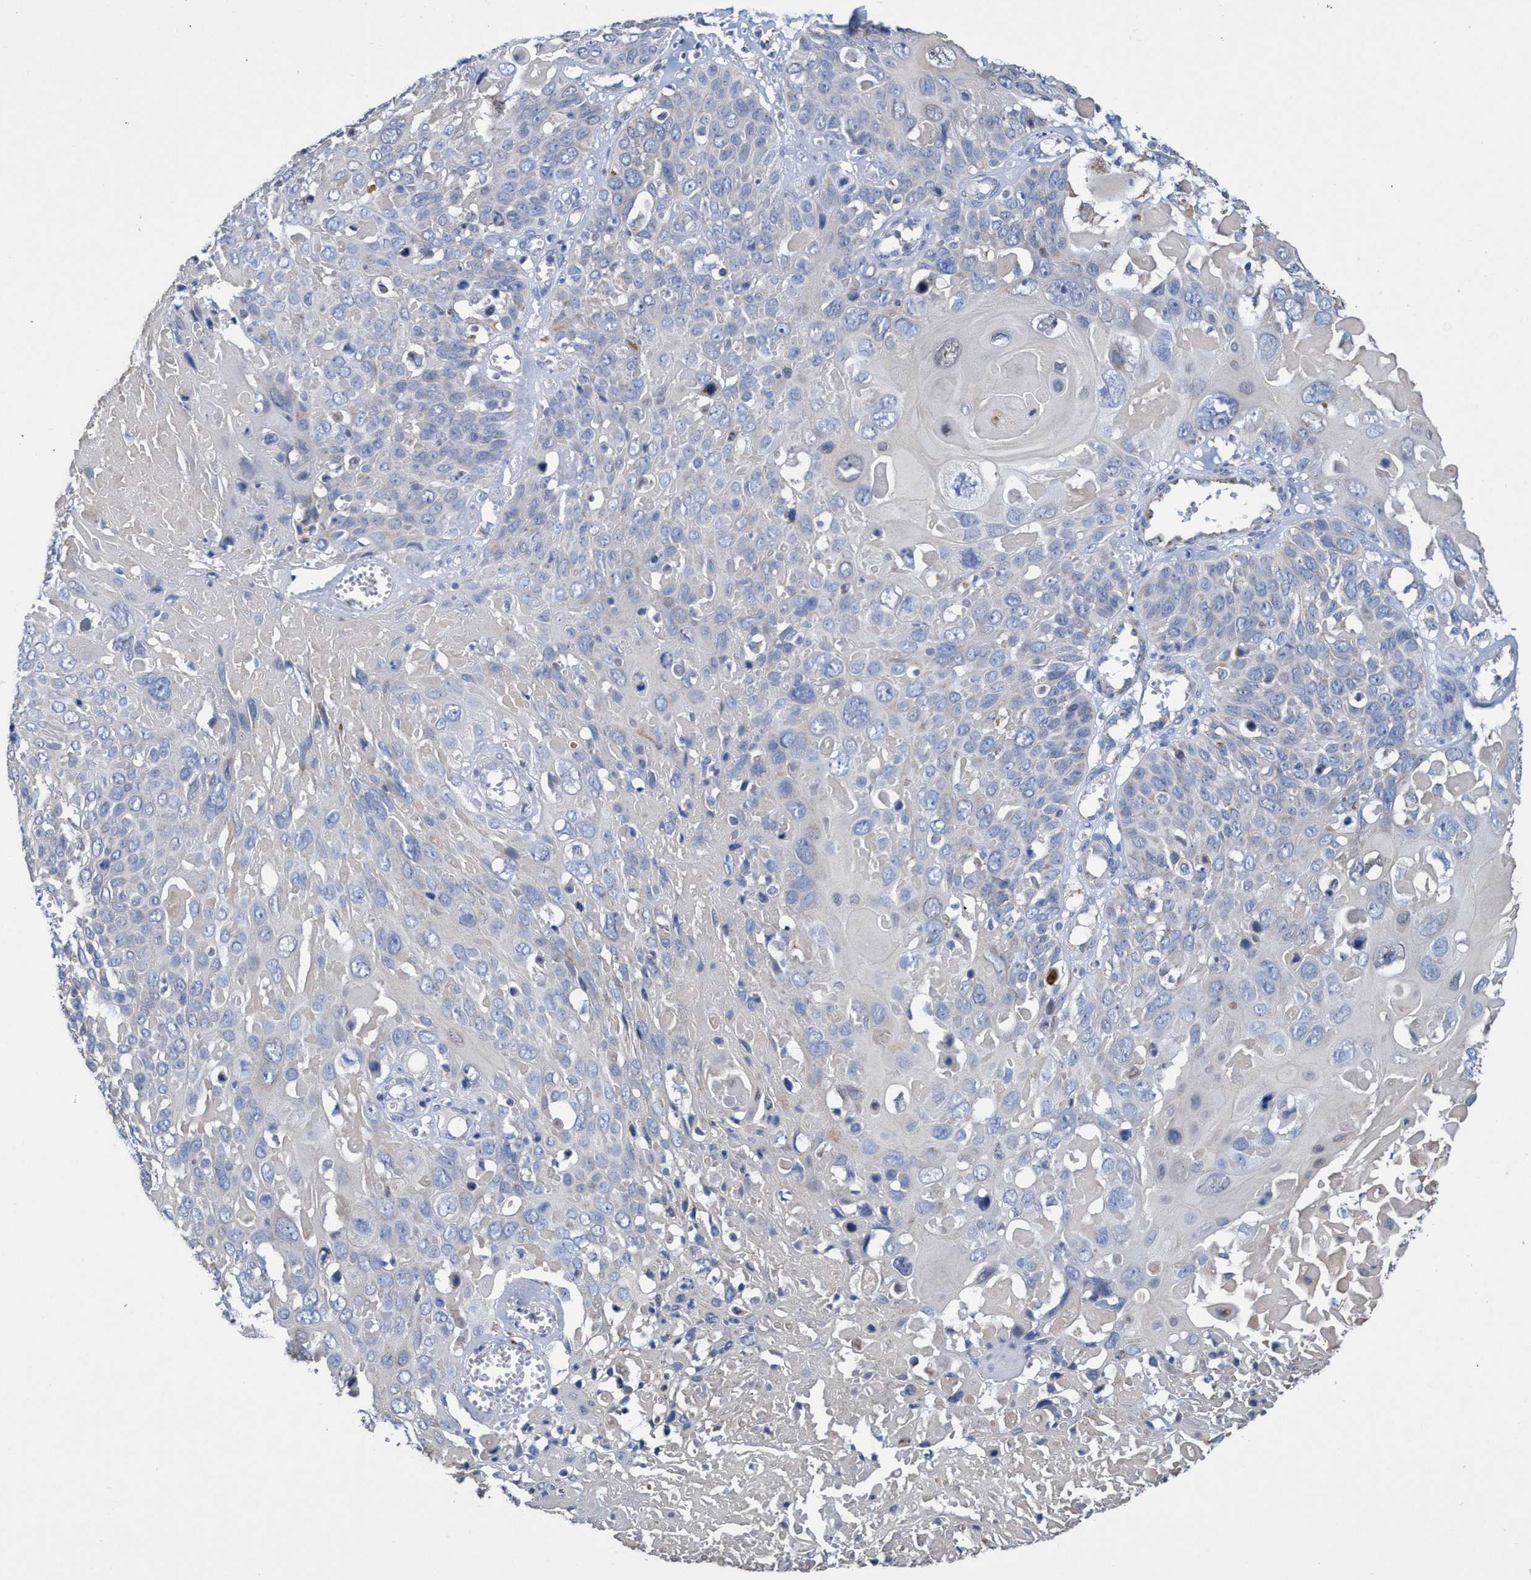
{"staining": {"intensity": "negative", "quantity": "none", "location": "none"}, "tissue": "cervical cancer", "cell_type": "Tumor cells", "image_type": "cancer", "snomed": [{"axis": "morphology", "description": "Squamous cell carcinoma, NOS"}, {"axis": "topography", "description": "Cervix"}], "caption": "Tumor cells show no significant protein expression in cervical cancer.", "gene": "ZNF750", "patient": {"sex": "female", "age": 74}}